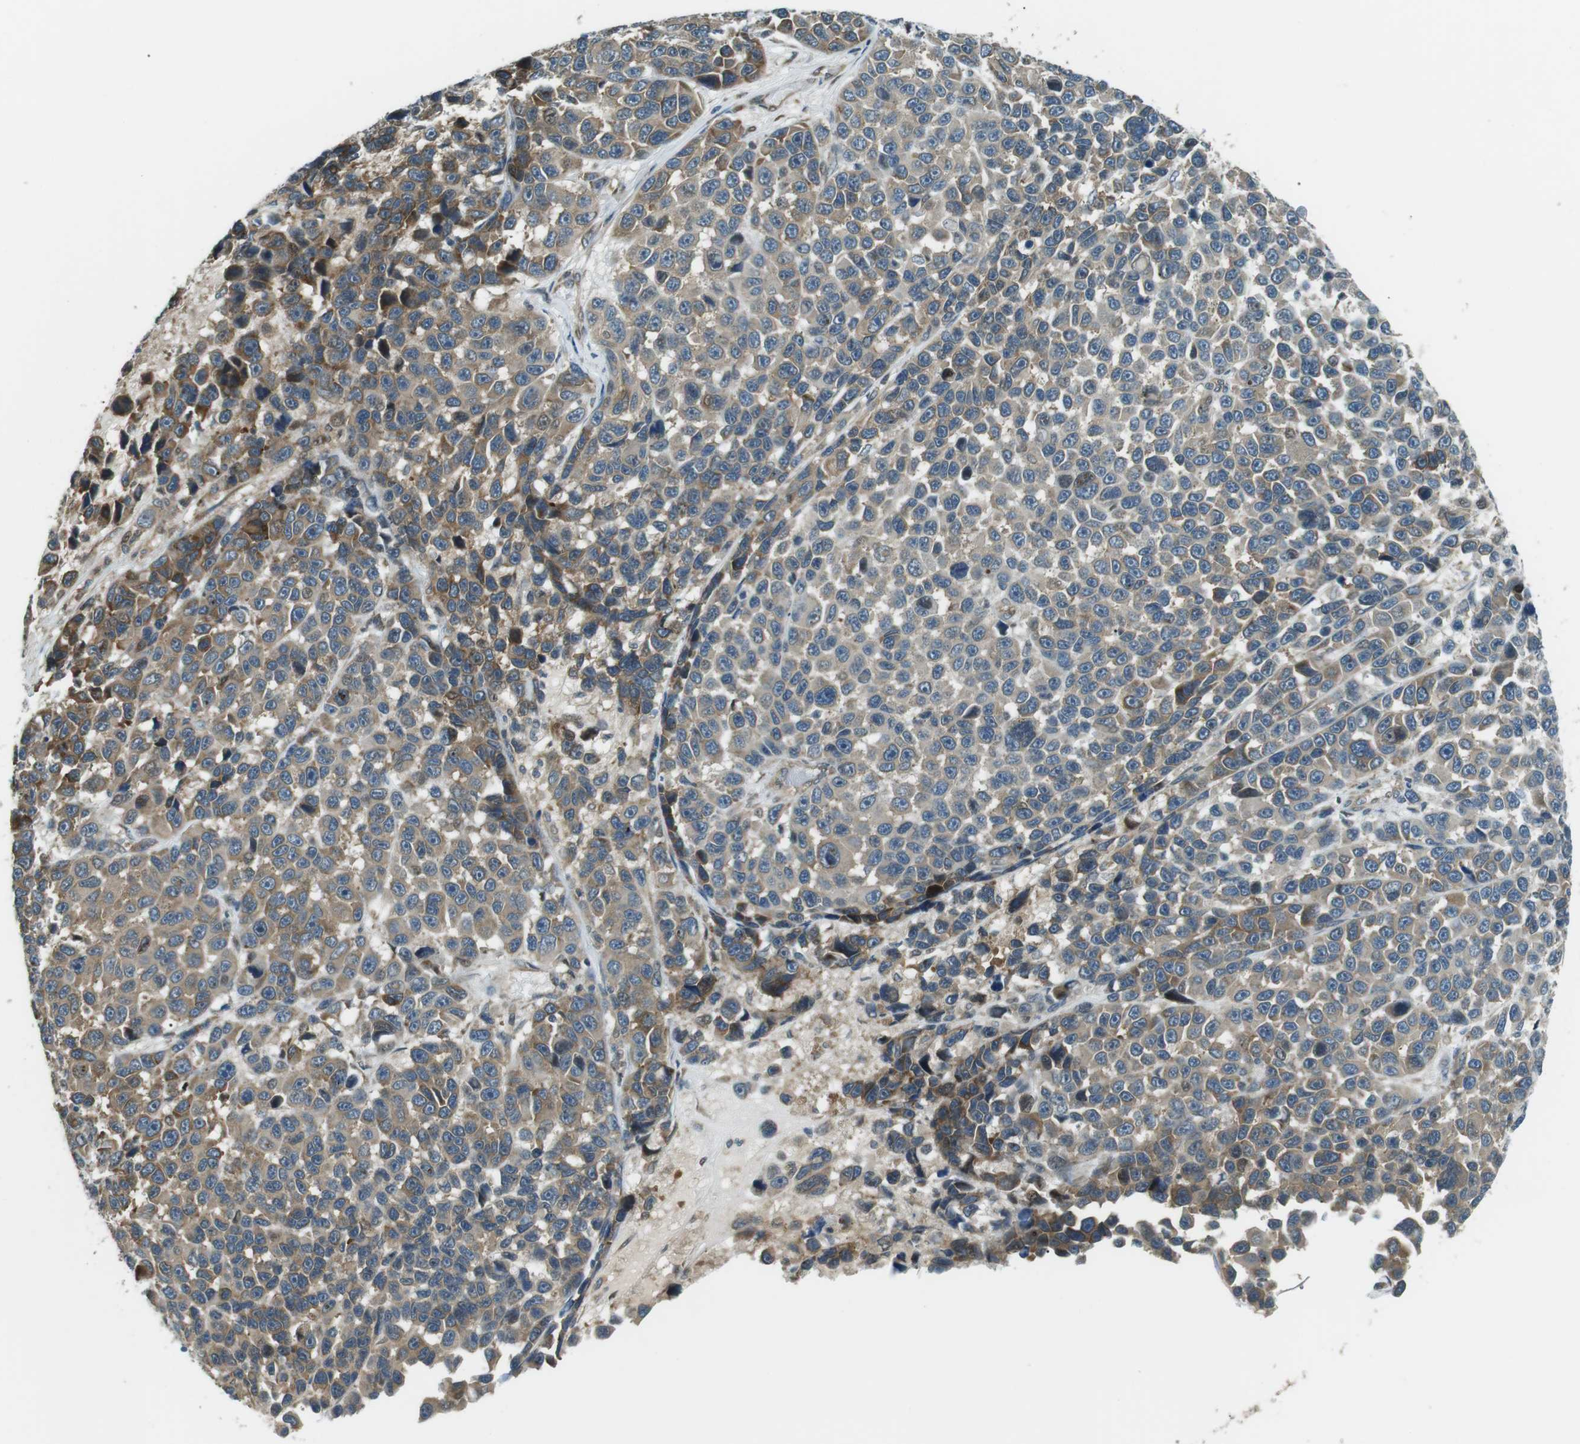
{"staining": {"intensity": "moderate", "quantity": "25%-75%", "location": "cytoplasmic/membranous"}, "tissue": "melanoma", "cell_type": "Tumor cells", "image_type": "cancer", "snomed": [{"axis": "morphology", "description": "Malignant melanoma, NOS"}, {"axis": "topography", "description": "Skin"}], "caption": "The image reveals a brown stain indicating the presence of a protein in the cytoplasmic/membranous of tumor cells in melanoma.", "gene": "TMEM74", "patient": {"sex": "male", "age": 53}}